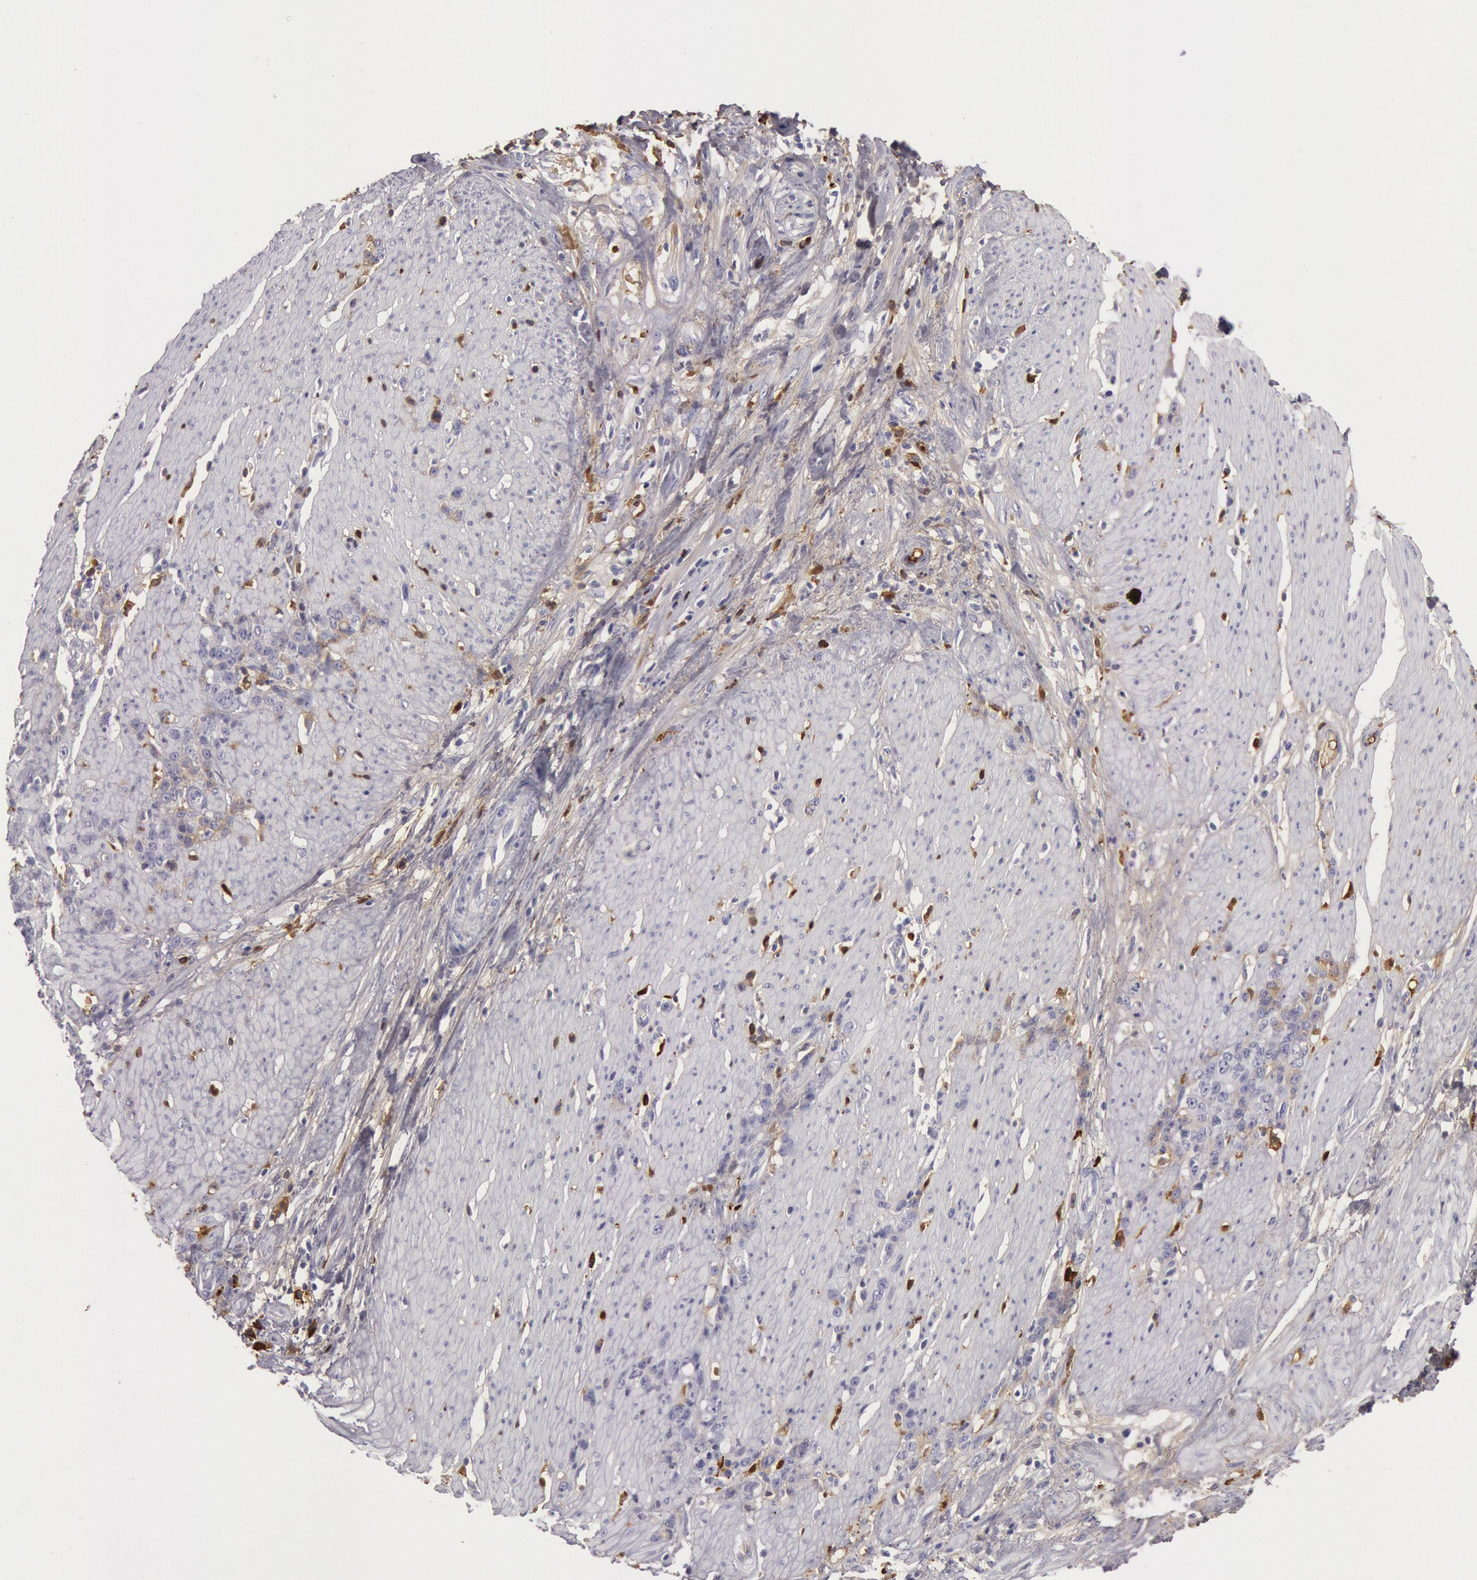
{"staining": {"intensity": "moderate", "quantity": "25%-75%", "location": "cytoplasmic/membranous"}, "tissue": "stomach cancer", "cell_type": "Tumor cells", "image_type": "cancer", "snomed": [{"axis": "morphology", "description": "Adenocarcinoma, NOS"}, {"axis": "topography", "description": "Stomach, lower"}], "caption": "Moderate cytoplasmic/membranous positivity is seen in about 25%-75% of tumor cells in stomach adenocarcinoma.", "gene": "IGHG1", "patient": {"sex": "male", "age": 88}}